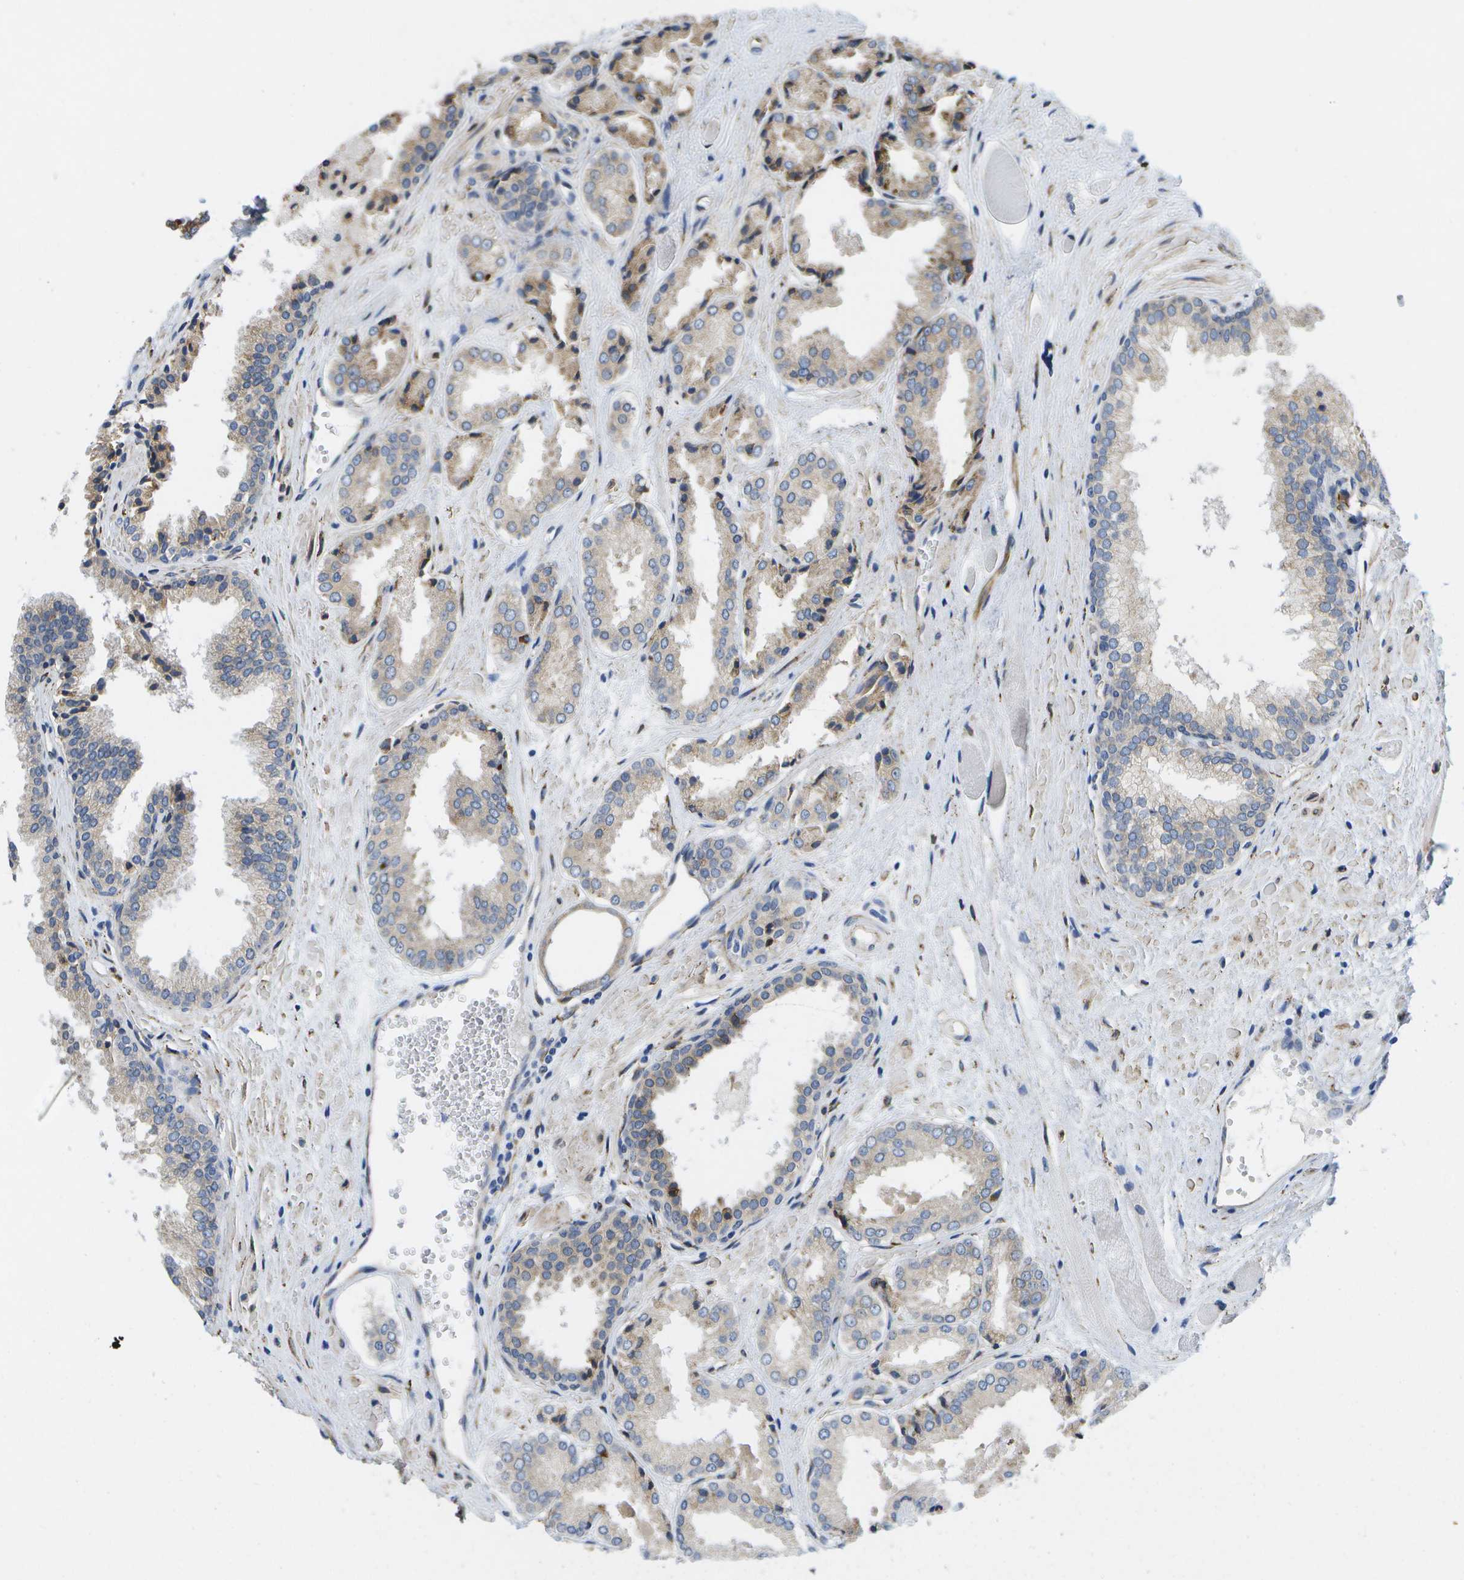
{"staining": {"intensity": "moderate", "quantity": "<25%", "location": "cytoplasmic/membranous"}, "tissue": "prostate cancer", "cell_type": "Tumor cells", "image_type": "cancer", "snomed": [{"axis": "morphology", "description": "Adenocarcinoma, Low grade"}, {"axis": "topography", "description": "Prostate"}], "caption": "Tumor cells exhibit moderate cytoplasmic/membranous expression in approximately <25% of cells in prostate low-grade adenocarcinoma.", "gene": "ZDHHC17", "patient": {"sex": "male", "age": 57}}